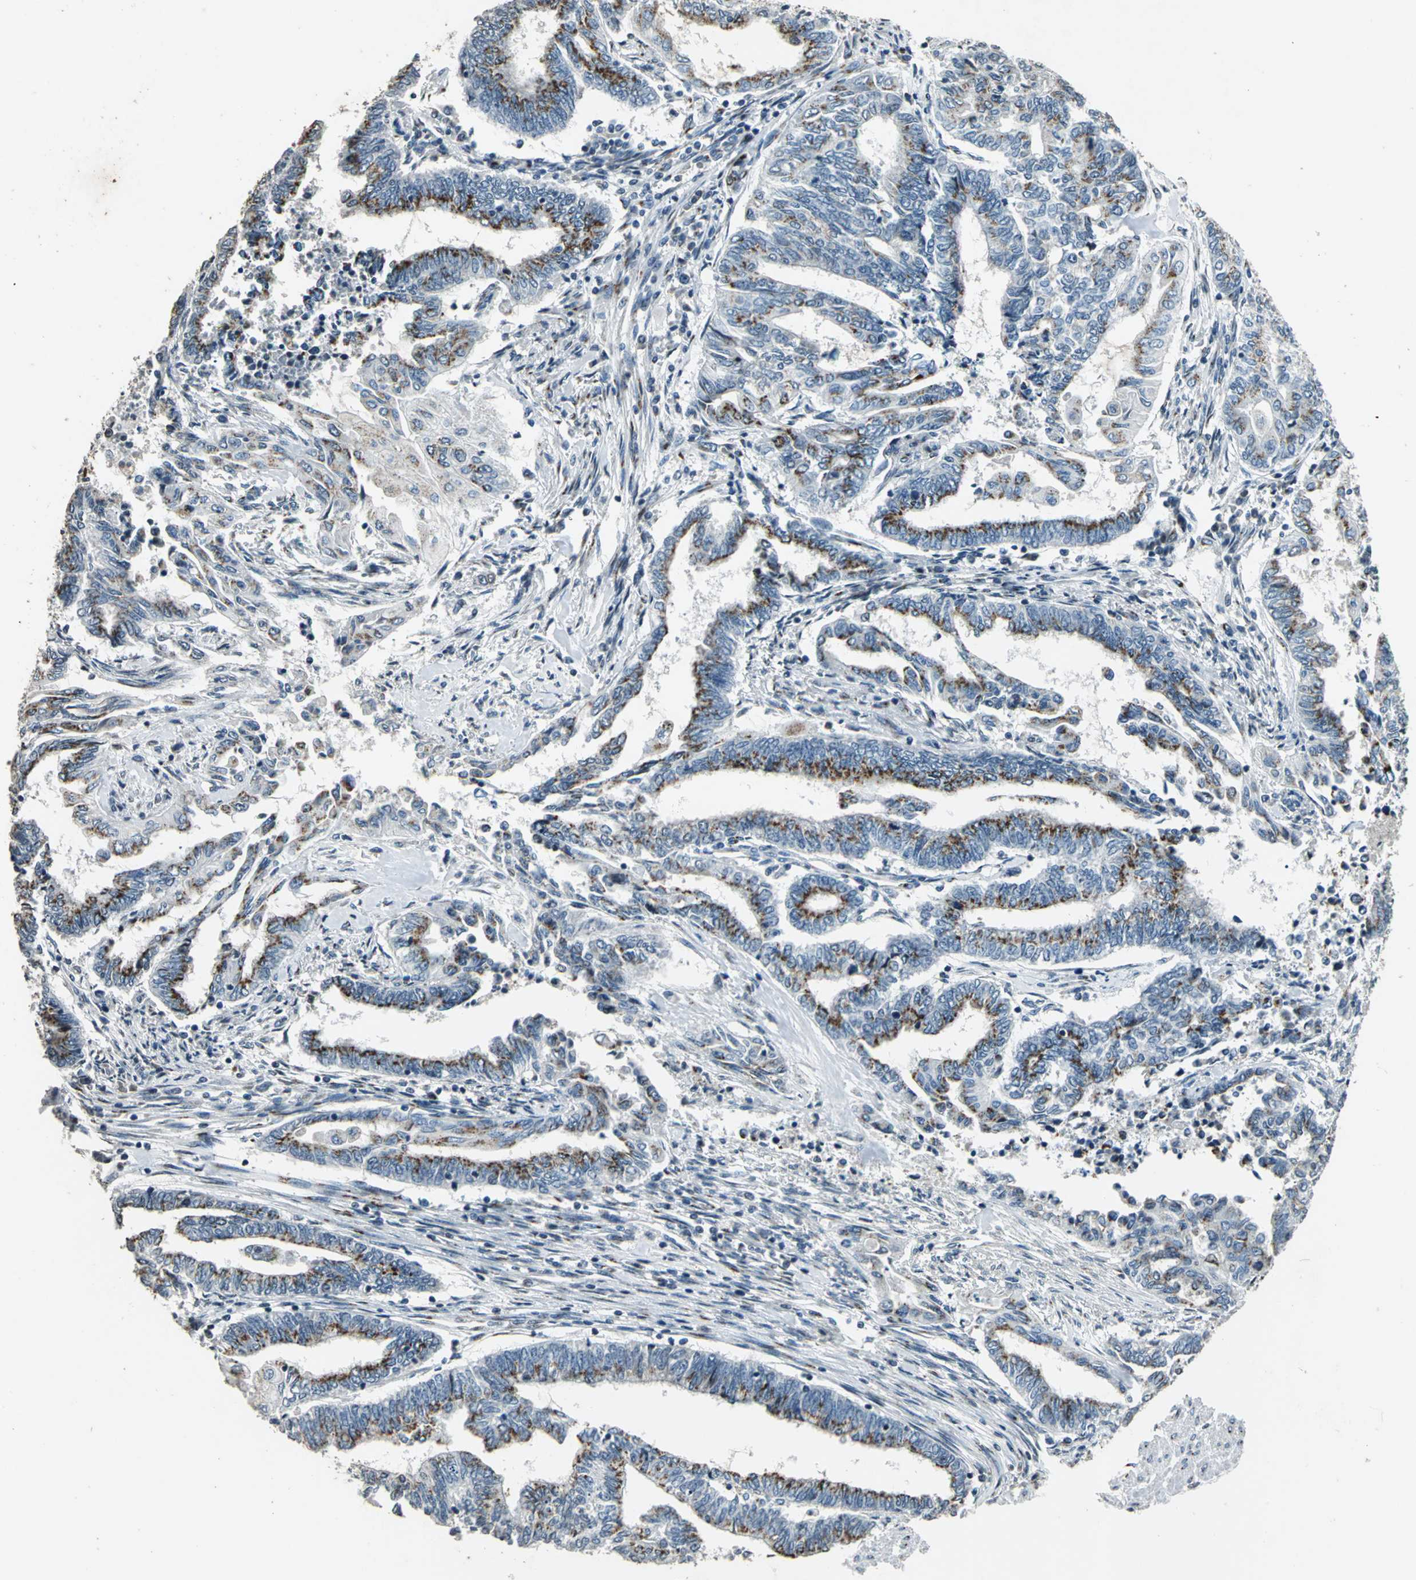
{"staining": {"intensity": "strong", "quantity": "25%-75%", "location": "cytoplasmic/membranous"}, "tissue": "endometrial cancer", "cell_type": "Tumor cells", "image_type": "cancer", "snomed": [{"axis": "morphology", "description": "Adenocarcinoma, NOS"}, {"axis": "topography", "description": "Uterus"}, {"axis": "topography", "description": "Endometrium"}], "caption": "High-magnification brightfield microscopy of endometrial cancer (adenocarcinoma) stained with DAB (3,3'-diaminobenzidine) (brown) and counterstained with hematoxylin (blue). tumor cells exhibit strong cytoplasmic/membranous positivity is seen in approximately25%-75% of cells.", "gene": "TMEM115", "patient": {"sex": "female", "age": 70}}